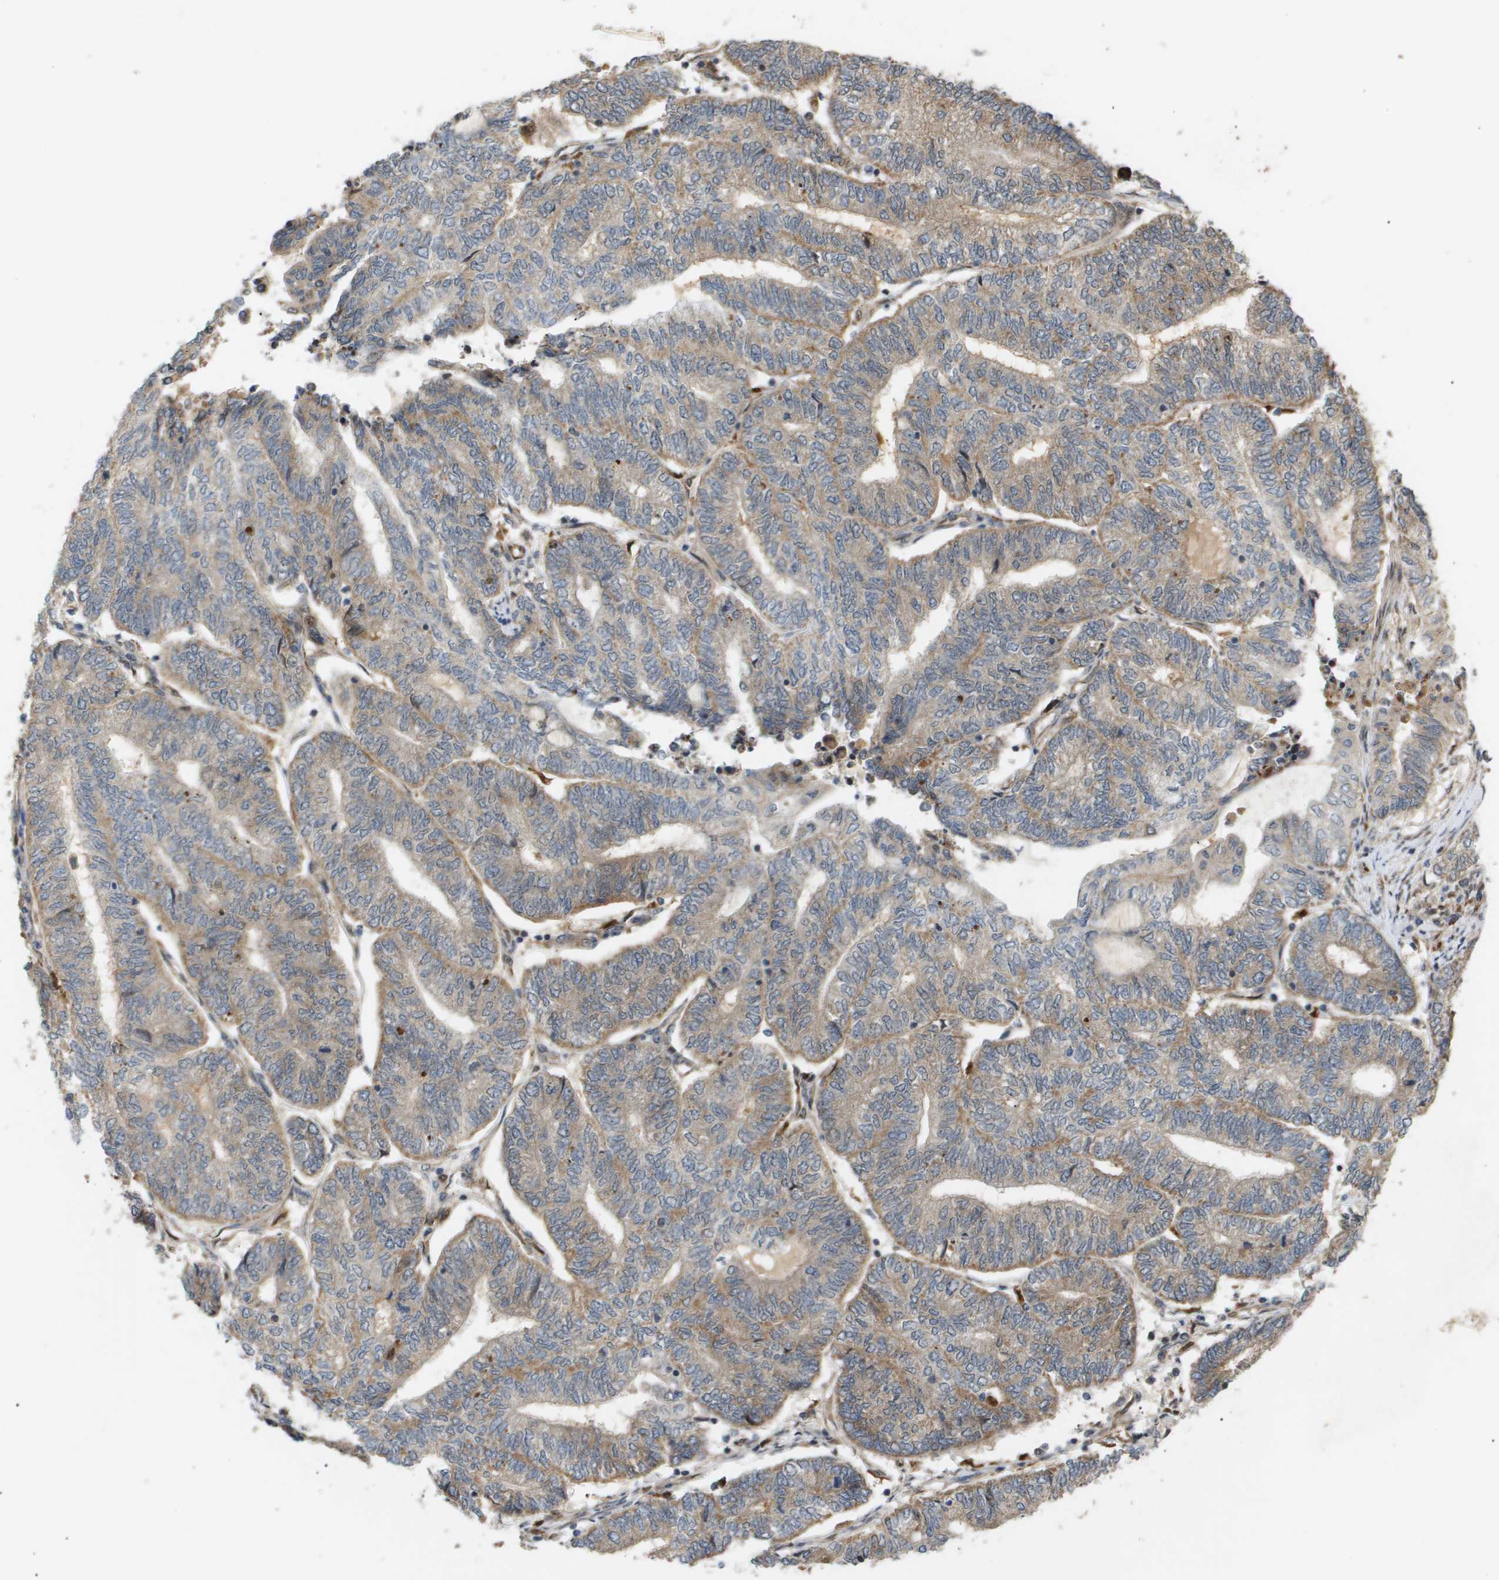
{"staining": {"intensity": "weak", "quantity": ">75%", "location": "cytoplasmic/membranous"}, "tissue": "endometrial cancer", "cell_type": "Tumor cells", "image_type": "cancer", "snomed": [{"axis": "morphology", "description": "Adenocarcinoma, NOS"}, {"axis": "topography", "description": "Uterus"}, {"axis": "topography", "description": "Endometrium"}], "caption": "Endometrial cancer (adenocarcinoma) was stained to show a protein in brown. There is low levels of weak cytoplasmic/membranous positivity in about >75% of tumor cells.", "gene": "PDGFB", "patient": {"sex": "female", "age": 70}}